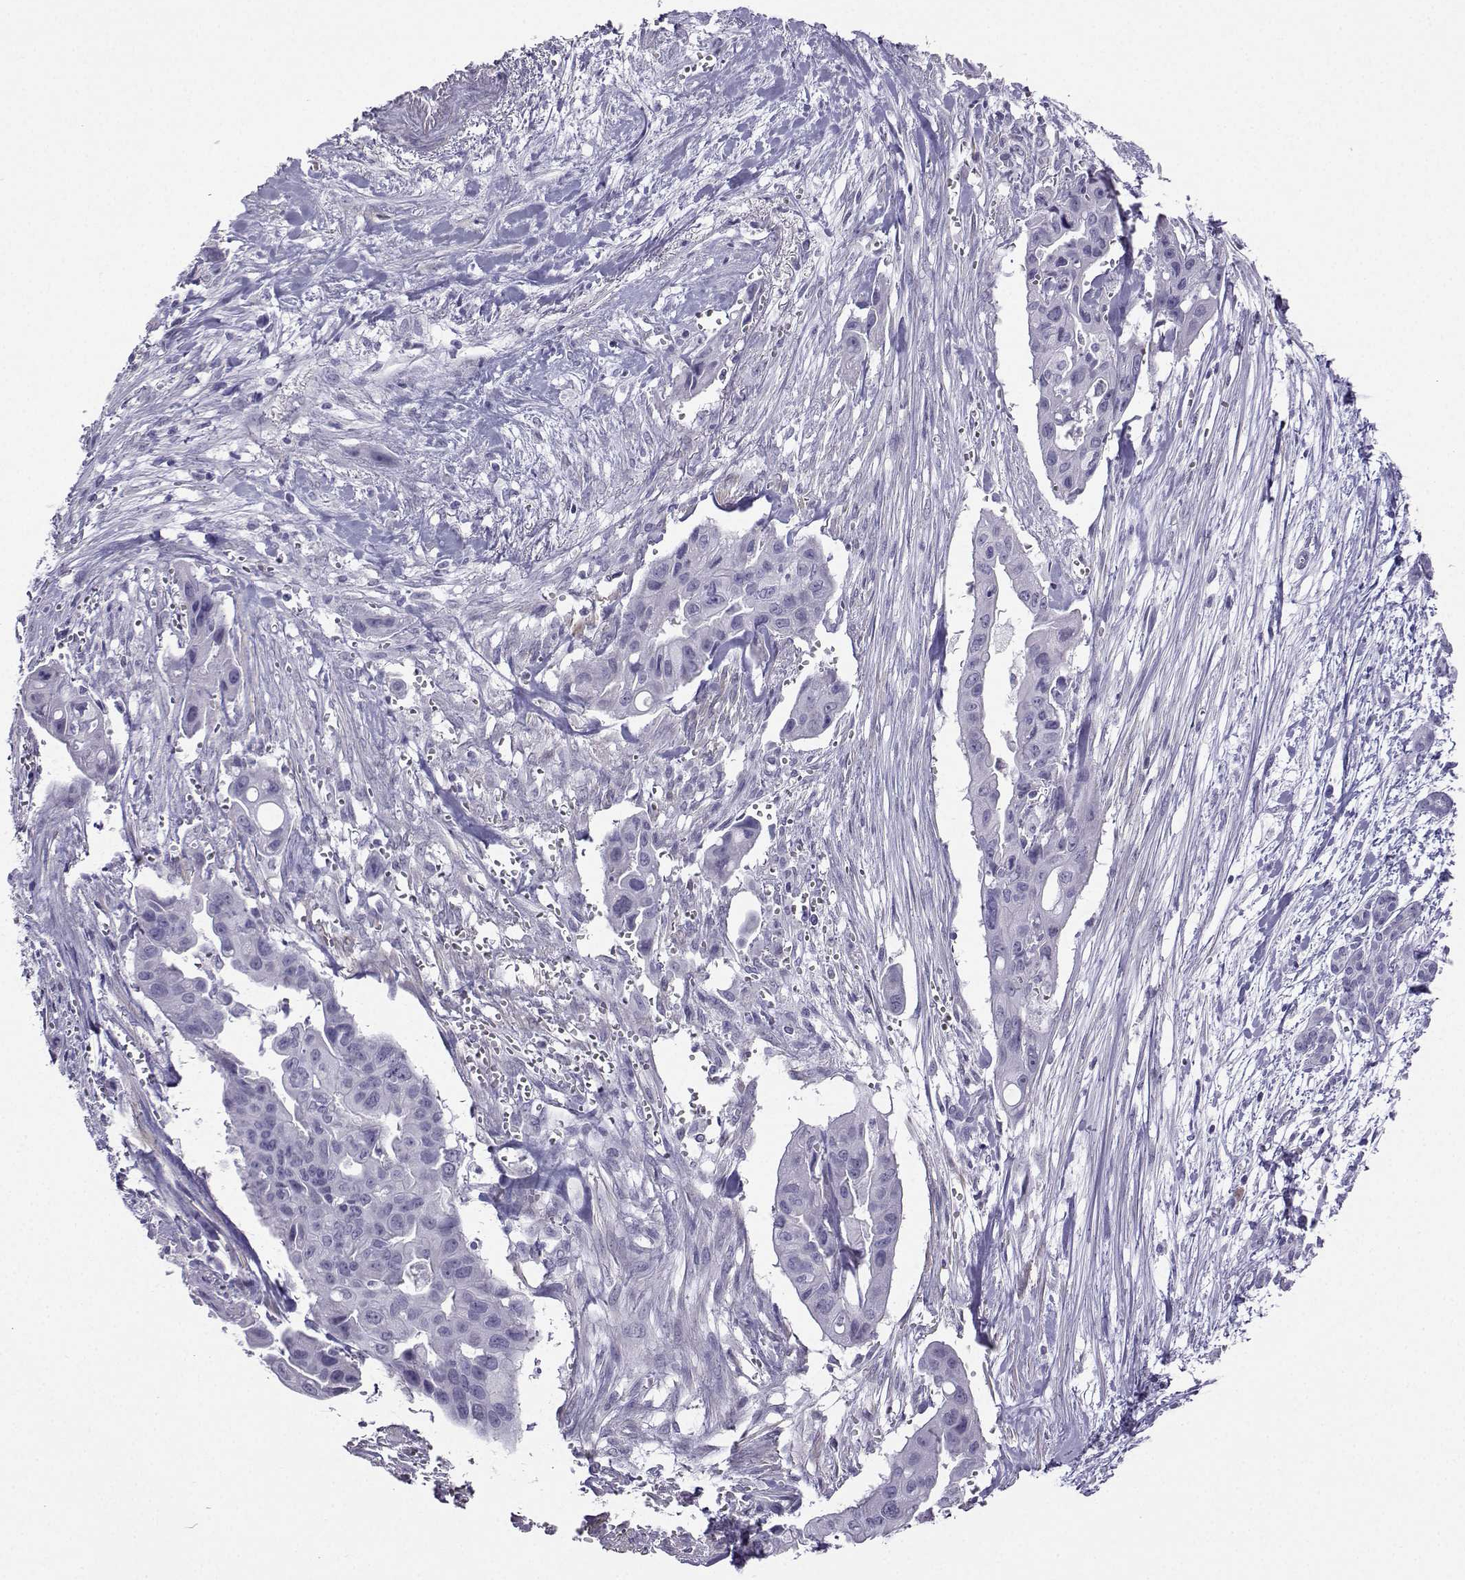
{"staining": {"intensity": "negative", "quantity": "none", "location": "none"}, "tissue": "pancreatic cancer", "cell_type": "Tumor cells", "image_type": "cancer", "snomed": [{"axis": "morphology", "description": "Adenocarcinoma, NOS"}, {"axis": "topography", "description": "Pancreas"}], "caption": "Immunohistochemistry (IHC) histopathology image of neoplastic tissue: pancreatic cancer (adenocarcinoma) stained with DAB (3,3'-diaminobenzidine) exhibits no significant protein expression in tumor cells.", "gene": "KIF17", "patient": {"sex": "male", "age": 60}}